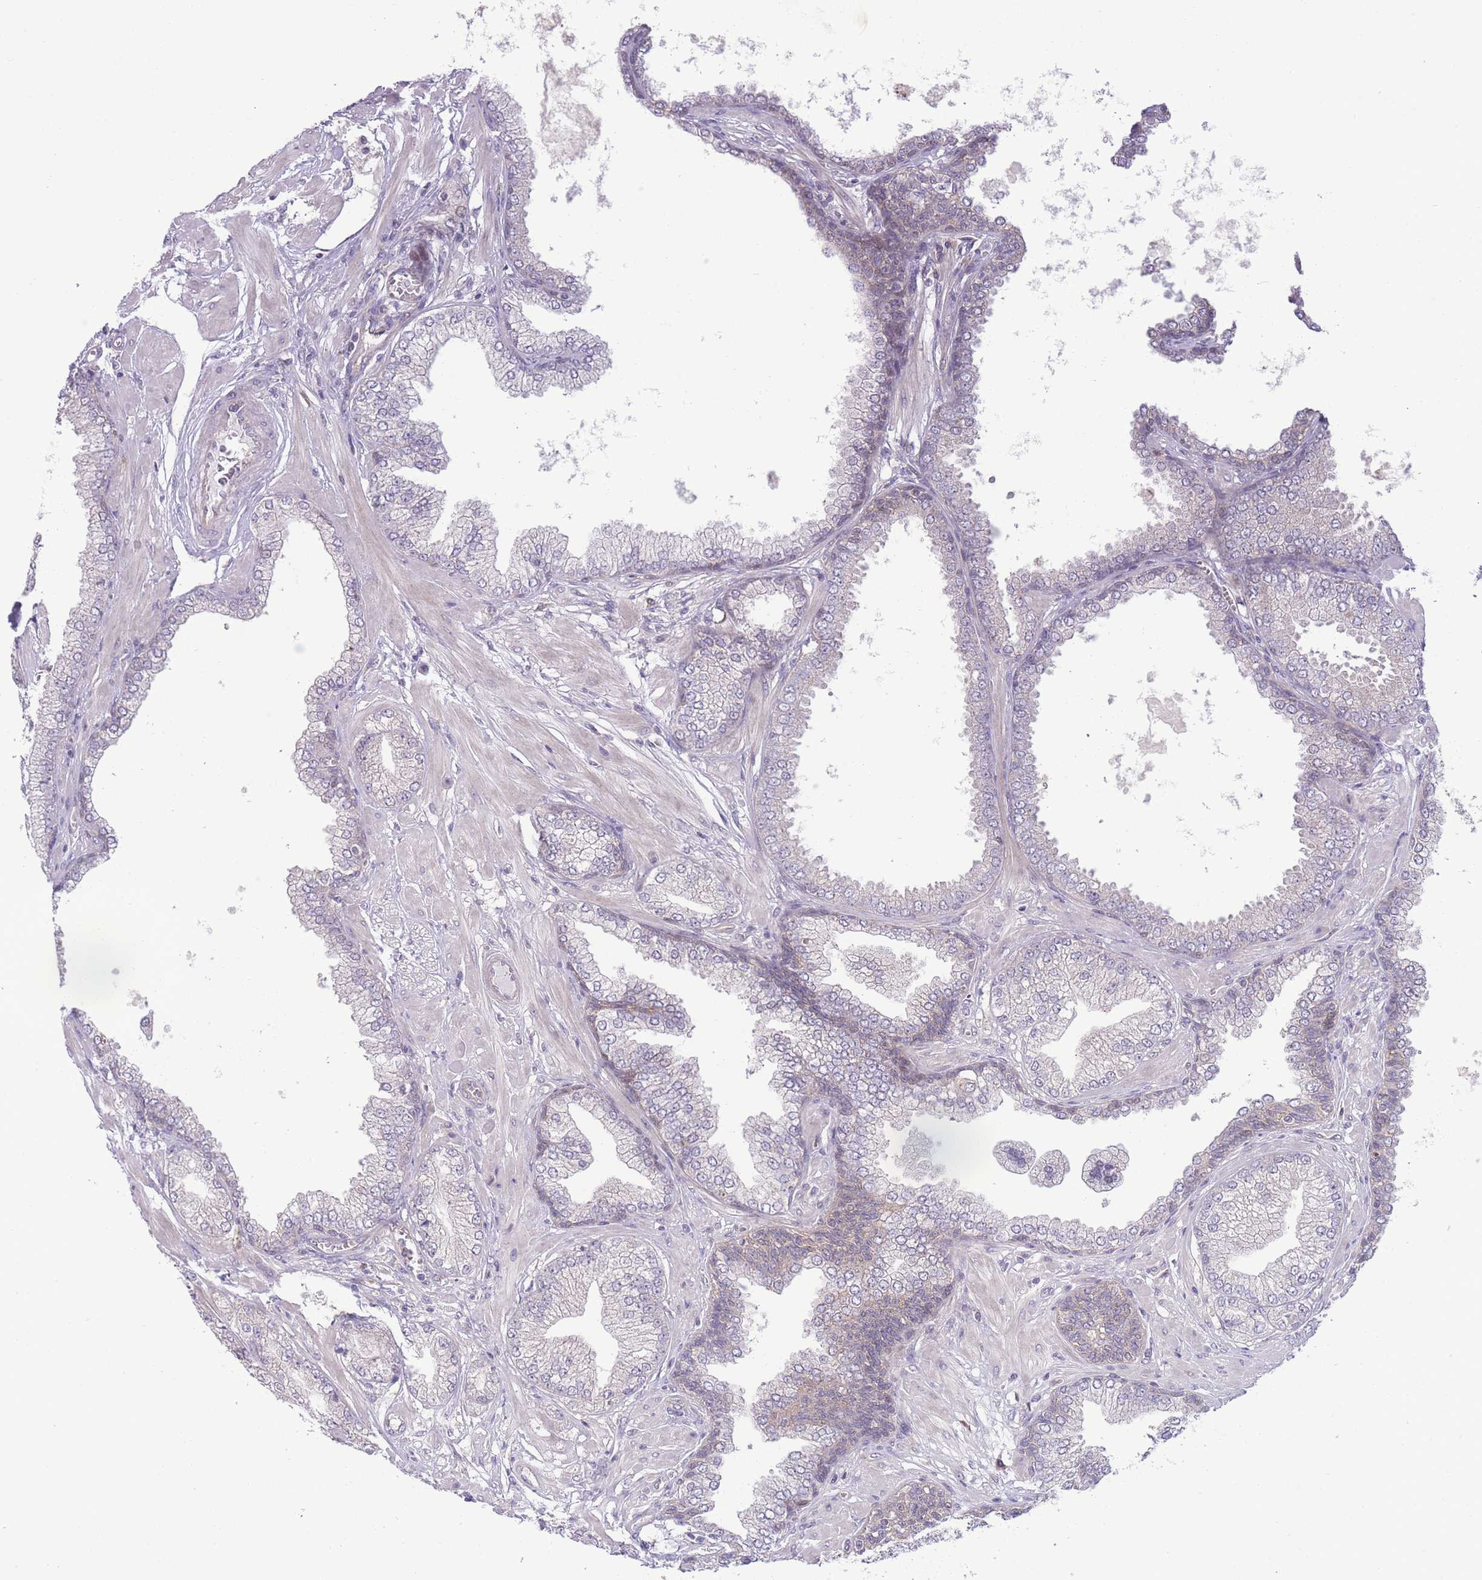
{"staining": {"intensity": "negative", "quantity": "none", "location": "none"}, "tissue": "prostate cancer", "cell_type": "Tumor cells", "image_type": "cancer", "snomed": [{"axis": "morphology", "description": "Adenocarcinoma, Low grade"}, {"axis": "topography", "description": "Prostate"}], "caption": "Tumor cells are negative for protein expression in human low-grade adenocarcinoma (prostate).", "gene": "RIC8A", "patient": {"sex": "male", "age": 55}}